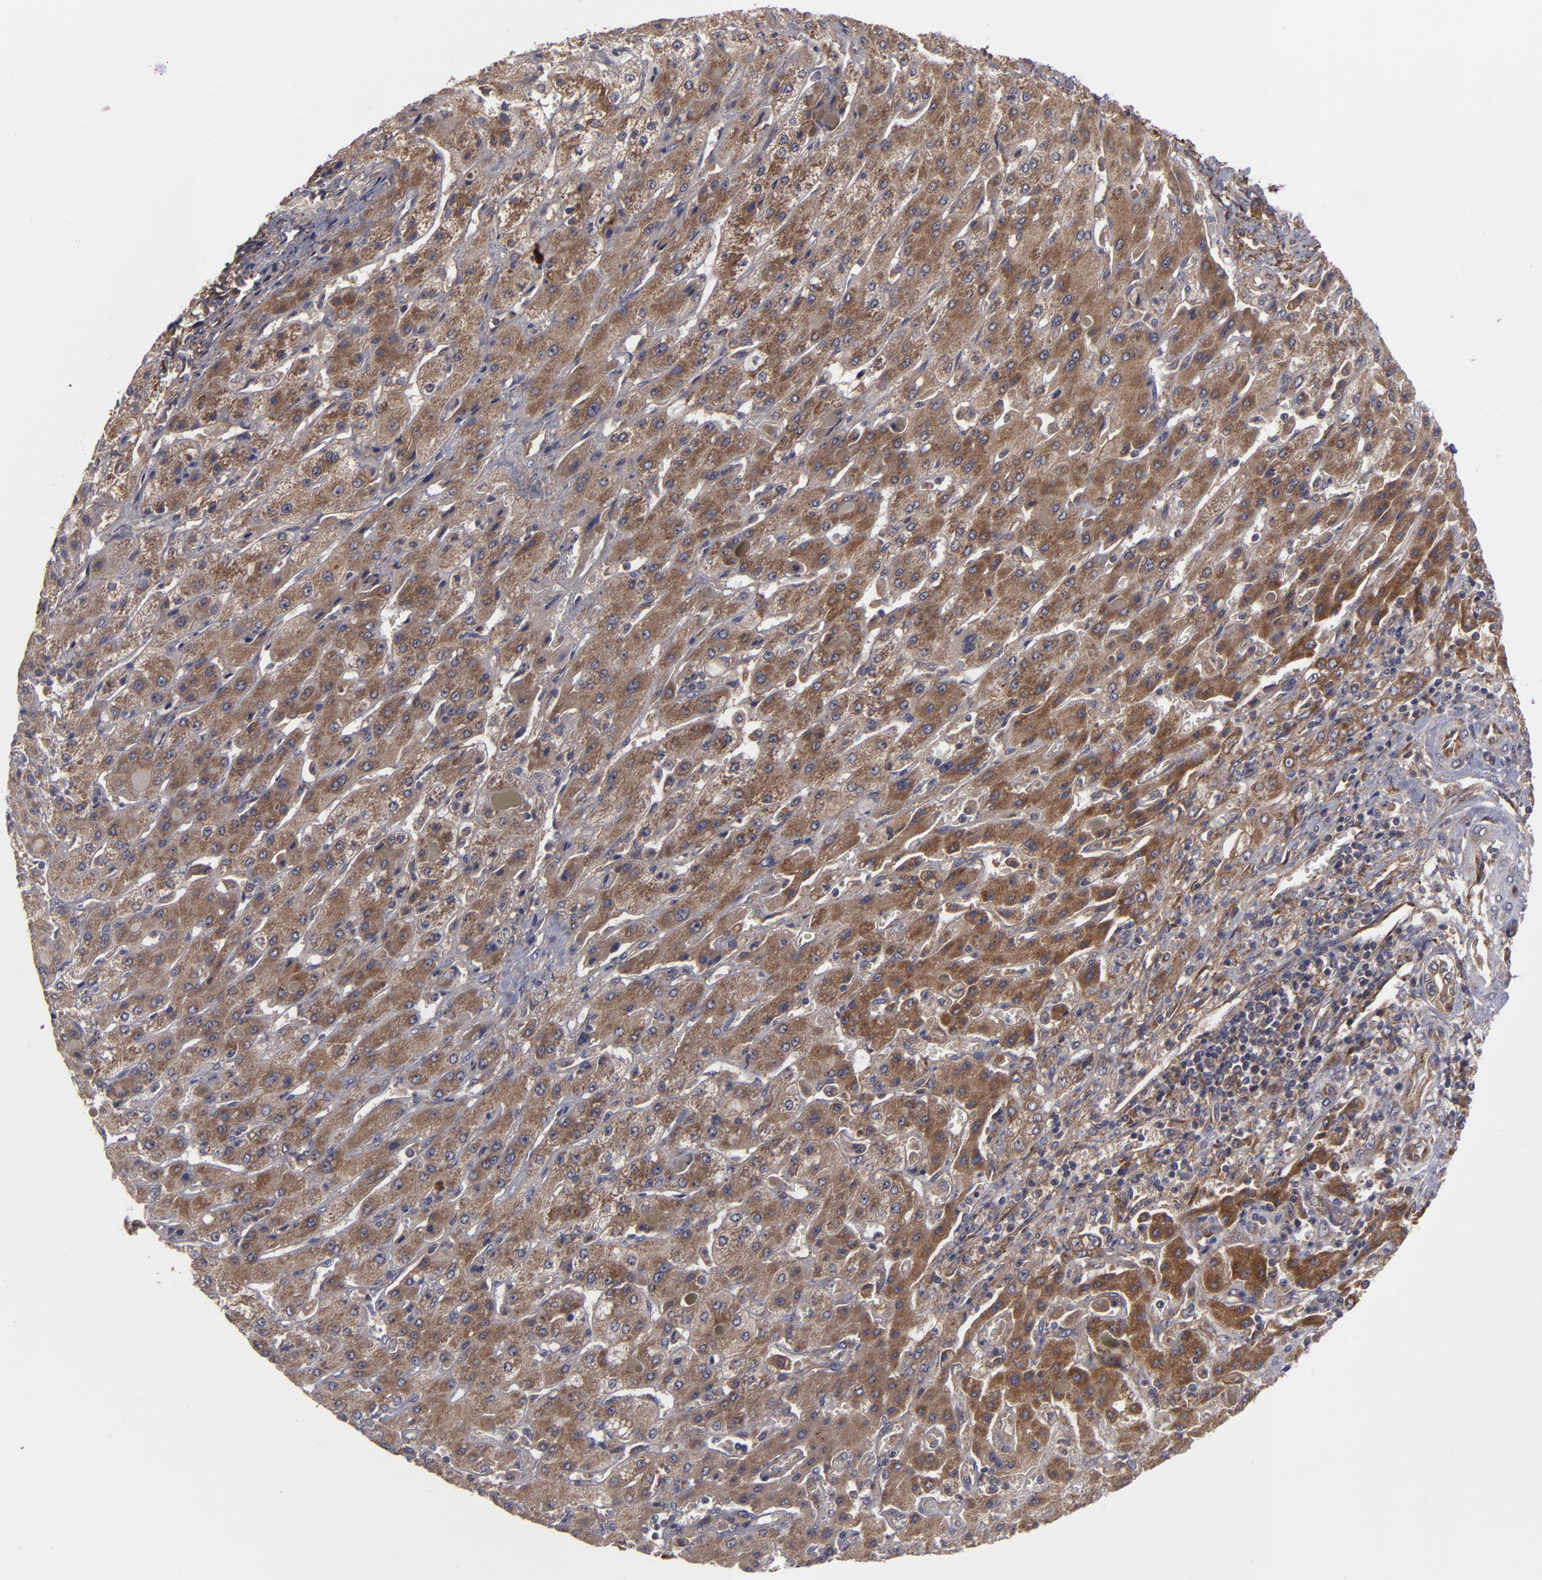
{"staining": {"intensity": "strong", "quantity": "25%-75%", "location": "cytoplasmic/membranous"}, "tissue": "liver cancer", "cell_type": "Tumor cells", "image_type": "cancer", "snomed": [{"axis": "morphology", "description": "Cholangiocarcinoma"}, {"axis": "topography", "description": "Liver"}], "caption": "Immunohistochemistry (DAB (3,3'-diaminobenzidine)) staining of human liver cholangiocarcinoma displays strong cytoplasmic/membranous protein positivity in approximately 25%-75% of tumor cells.", "gene": "BMP6", "patient": {"sex": "female", "age": 52}}